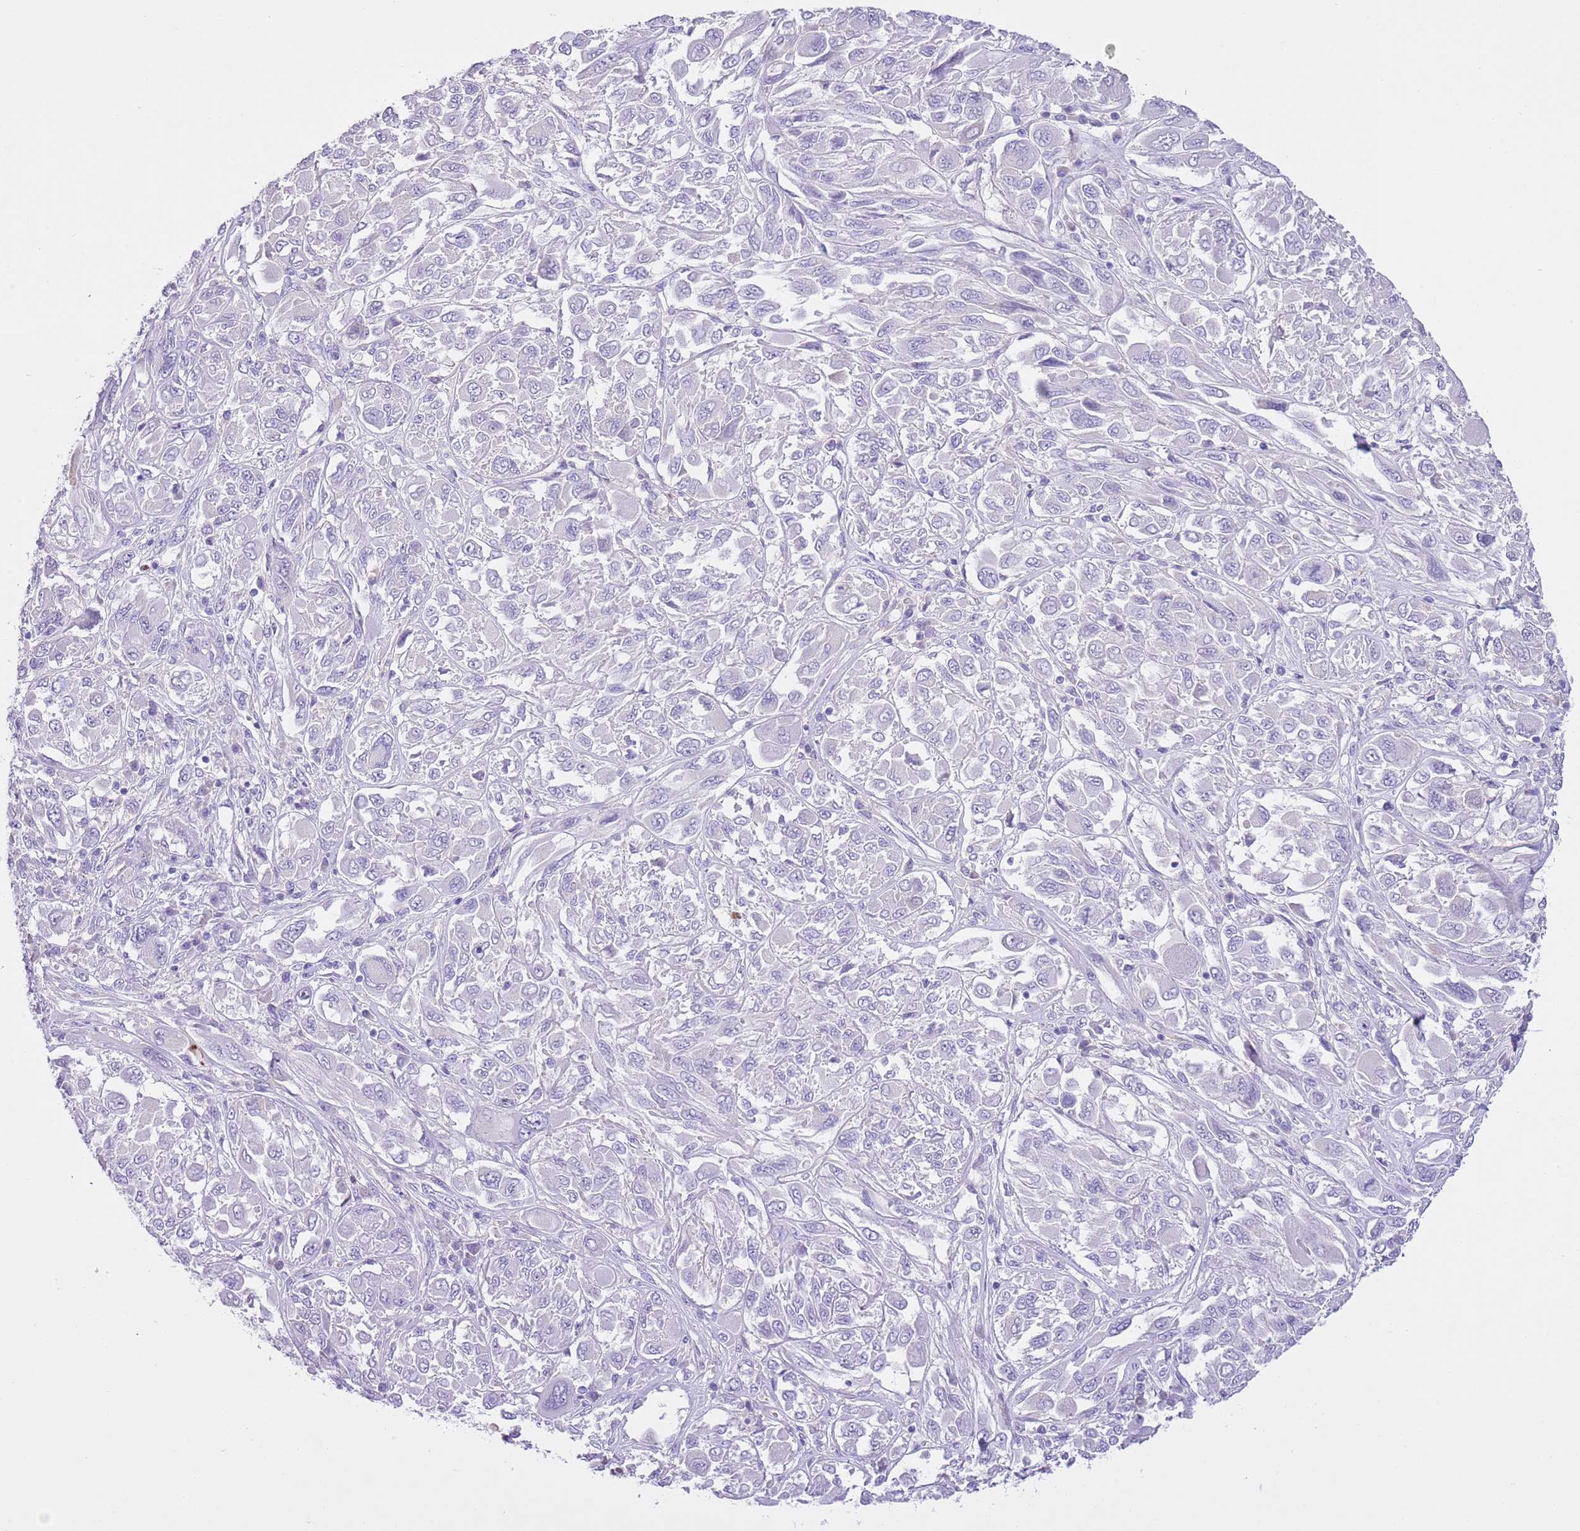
{"staining": {"intensity": "negative", "quantity": "none", "location": "none"}, "tissue": "melanoma", "cell_type": "Tumor cells", "image_type": "cancer", "snomed": [{"axis": "morphology", "description": "Malignant melanoma, NOS"}, {"axis": "topography", "description": "Skin"}], "caption": "Immunohistochemistry (IHC) histopathology image of malignant melanoma stained for a protein (brown), which demonstrates no positivity in tumor cells.", "gene": "CLEC2A", "patient": {"sex": "female", "age": 91}}